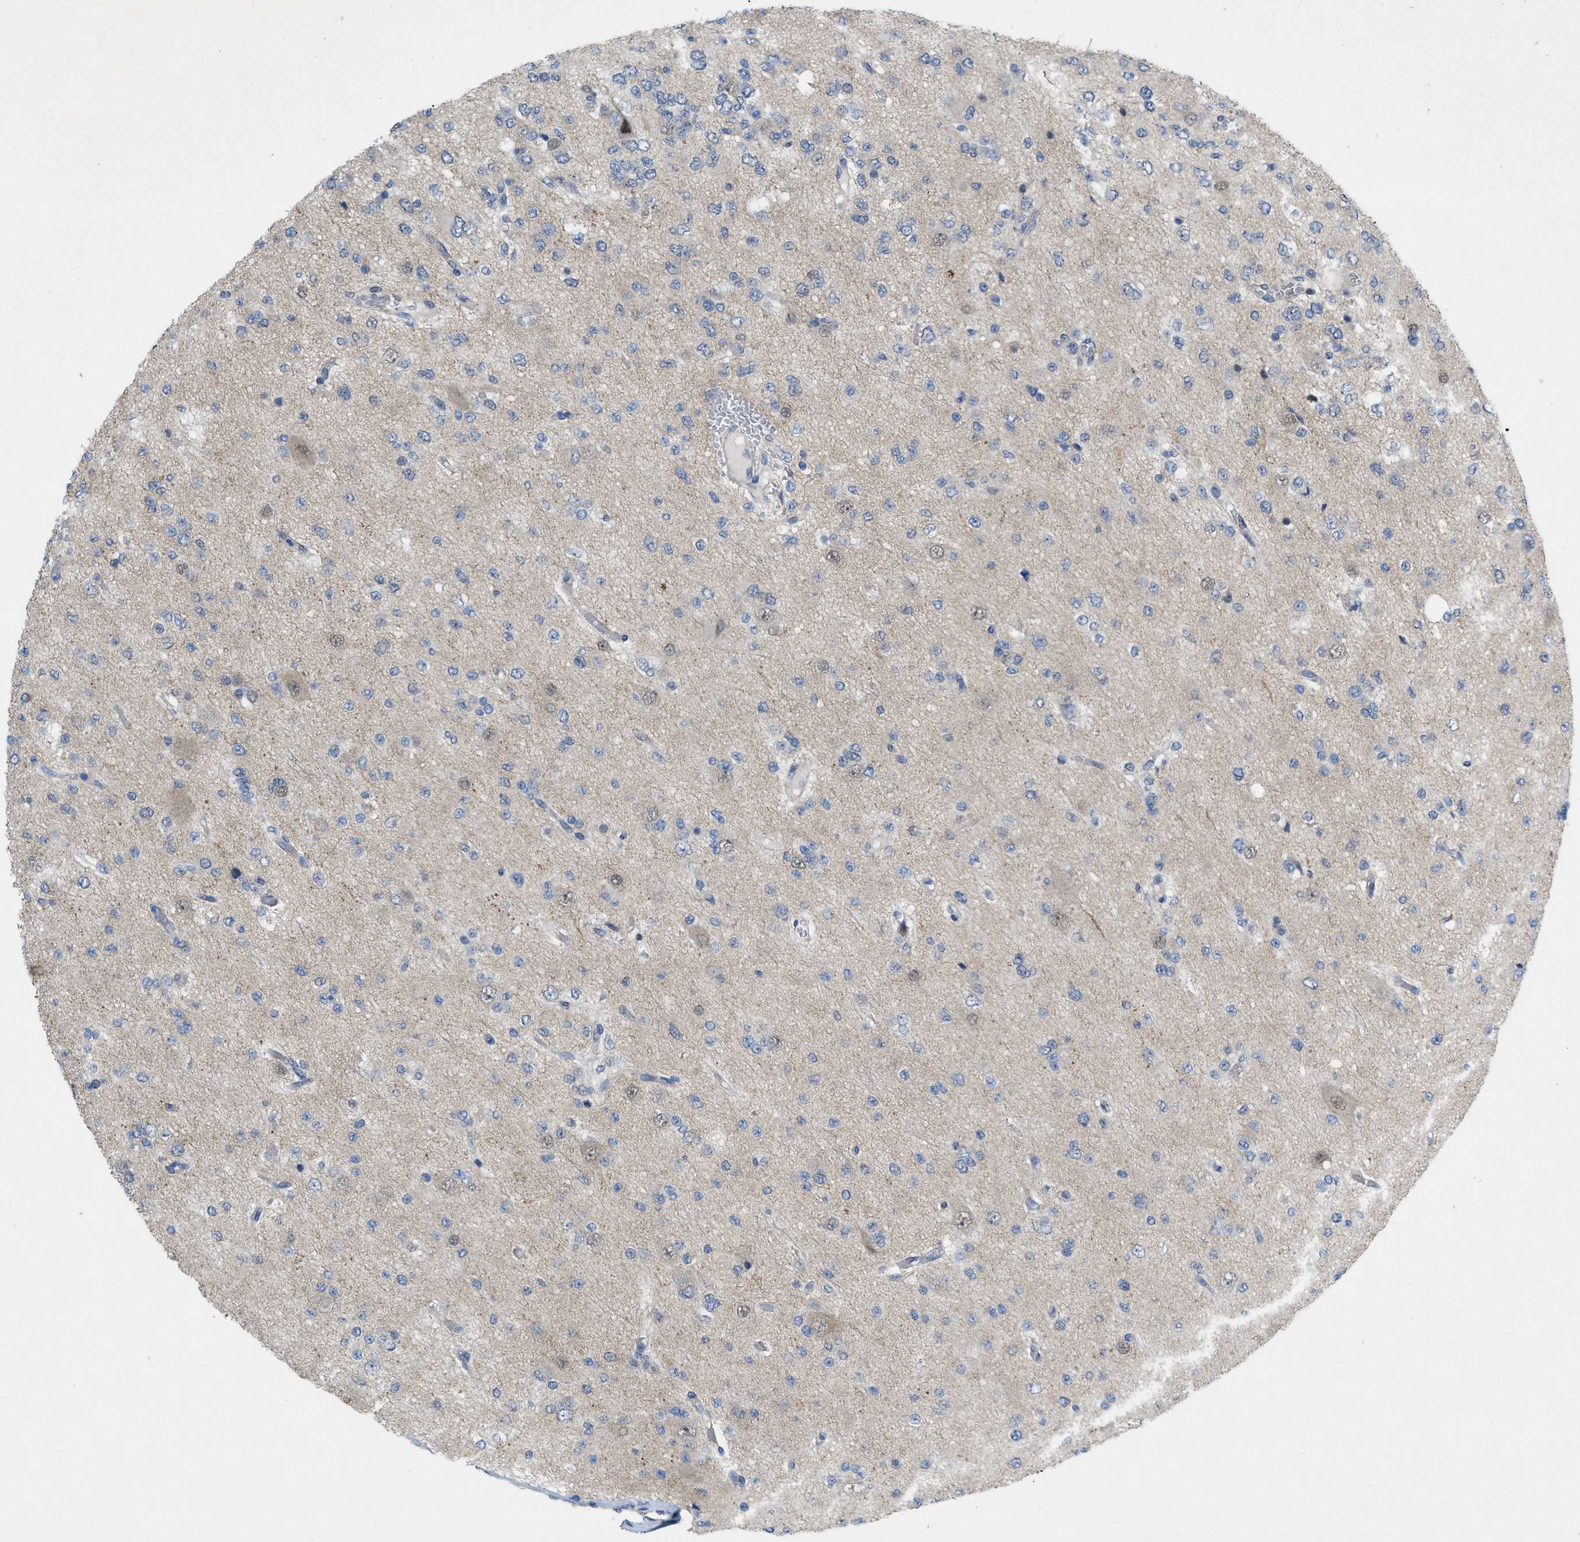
{"staining": {"intensity": "negative", "quantity": "none", "location": "none"}, "tissue": "glioma", "cell_type": "Tumor cells", "image_type": "cancer", "snomed": [{"axis": "morphology", "description": "Glioma, malignant, Low grade"}, {"axis": "topography", "description": "Brain"}], "caption": "The immunohistochemistry (IHC) histopathology image has no significant positivity in tumor cells of malignant glioma (low-grade) tissue.", "gene": "NDEL1", "patient": {"sex": "male", "age": 38}}